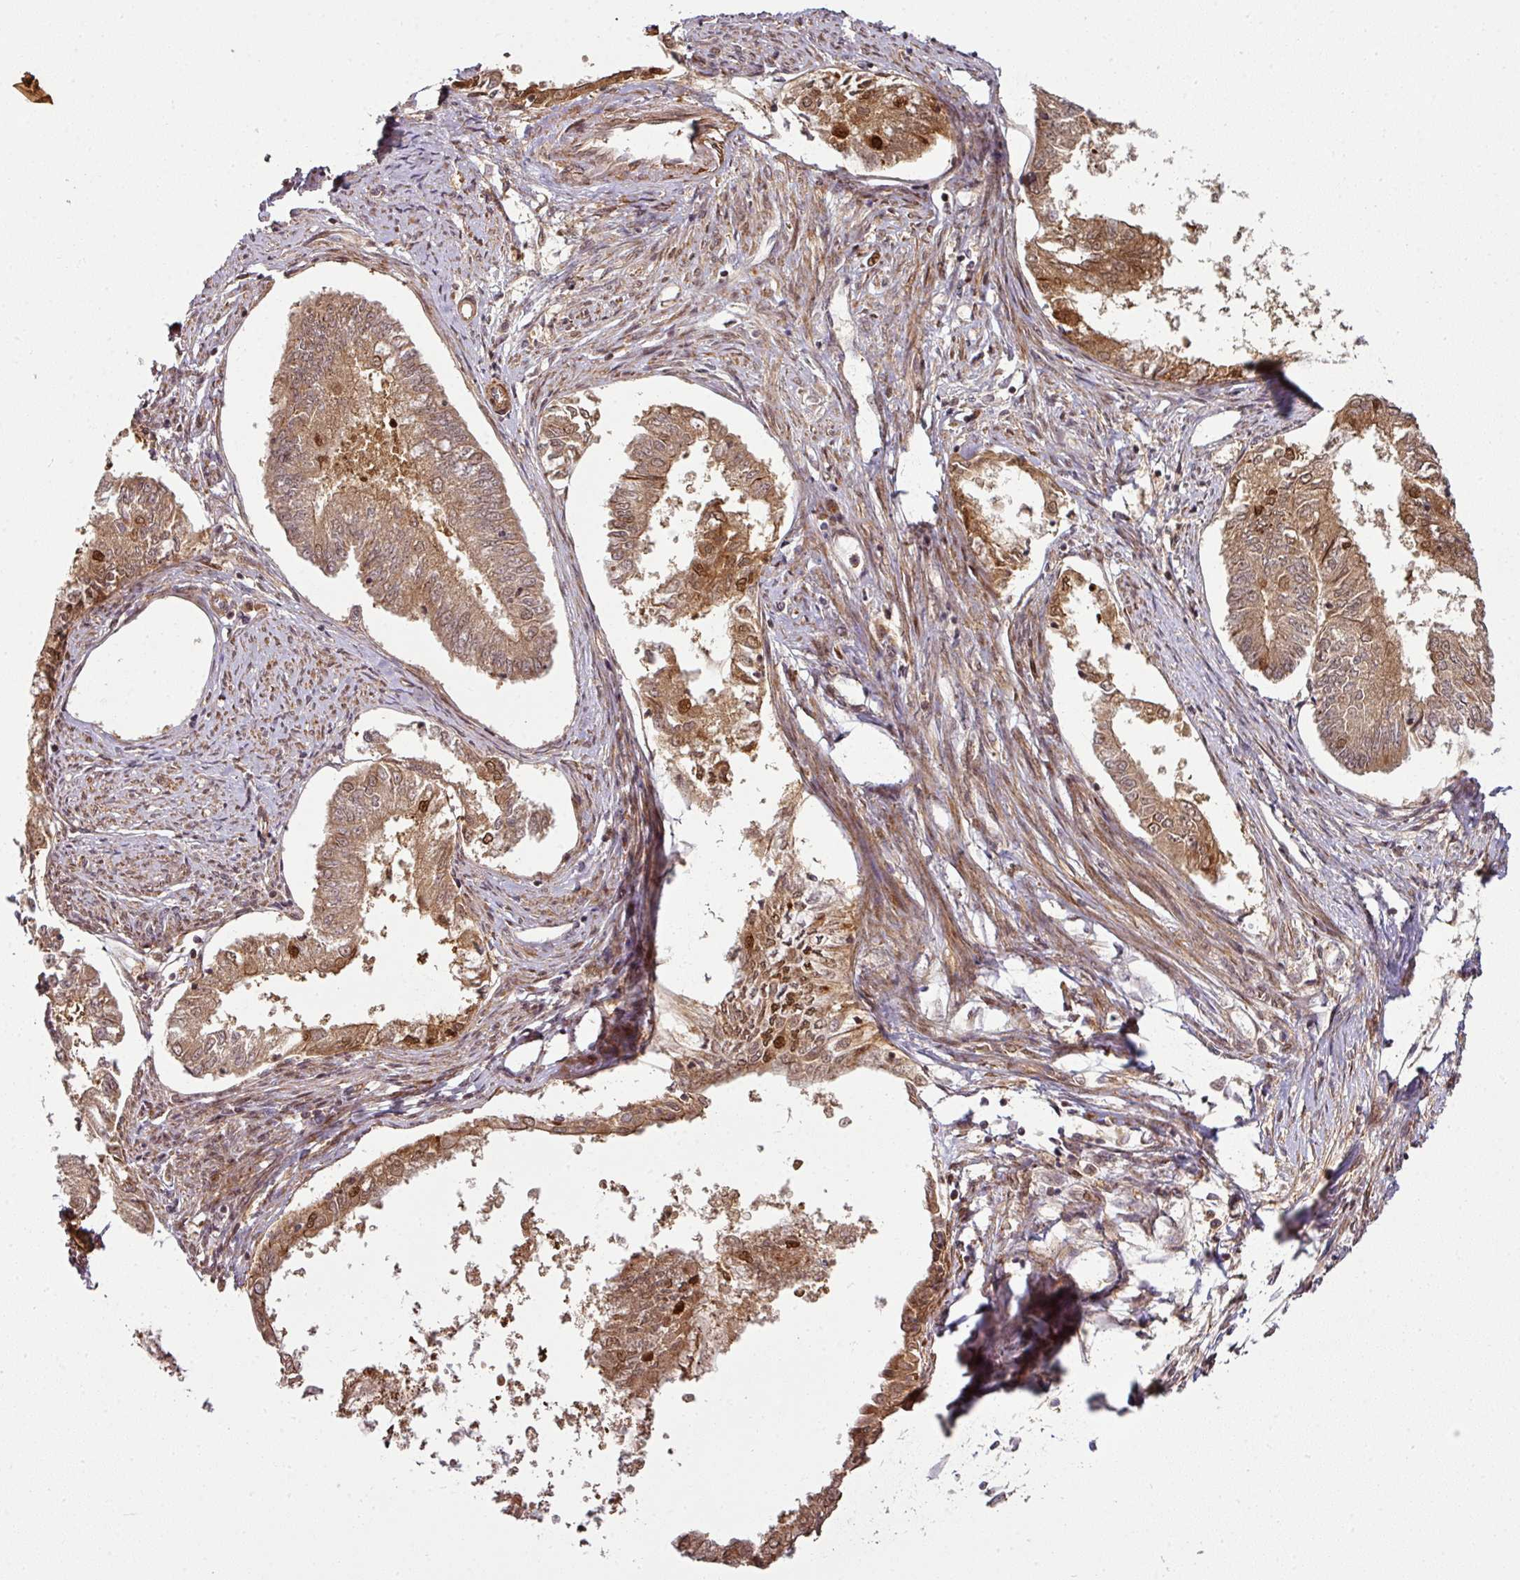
{"staining": {"intensity": "moderate", "quantity": ">75%", "location": "cytoplasmic/membranous,nuclear"}, "tissue": "endometrial cancer", "cell_type": "Tumor cells", "image_type": "cancer", "snomed": [{"axis": "morphology", "description": "Adenocarcinoma, NOS"}, {"axis": "topography", "description": "Endometrium"}], "caption": "A photomicrograph showing moderate cytoplasmic/membranous and nuclear positivity in about >75% of tumor cells in endometrial cancer (adenocarcinoma), as visualized by brown immunohistochemical staining.", "gene": "ATAT1", "patient": {"sex": "female", "age": 76}}